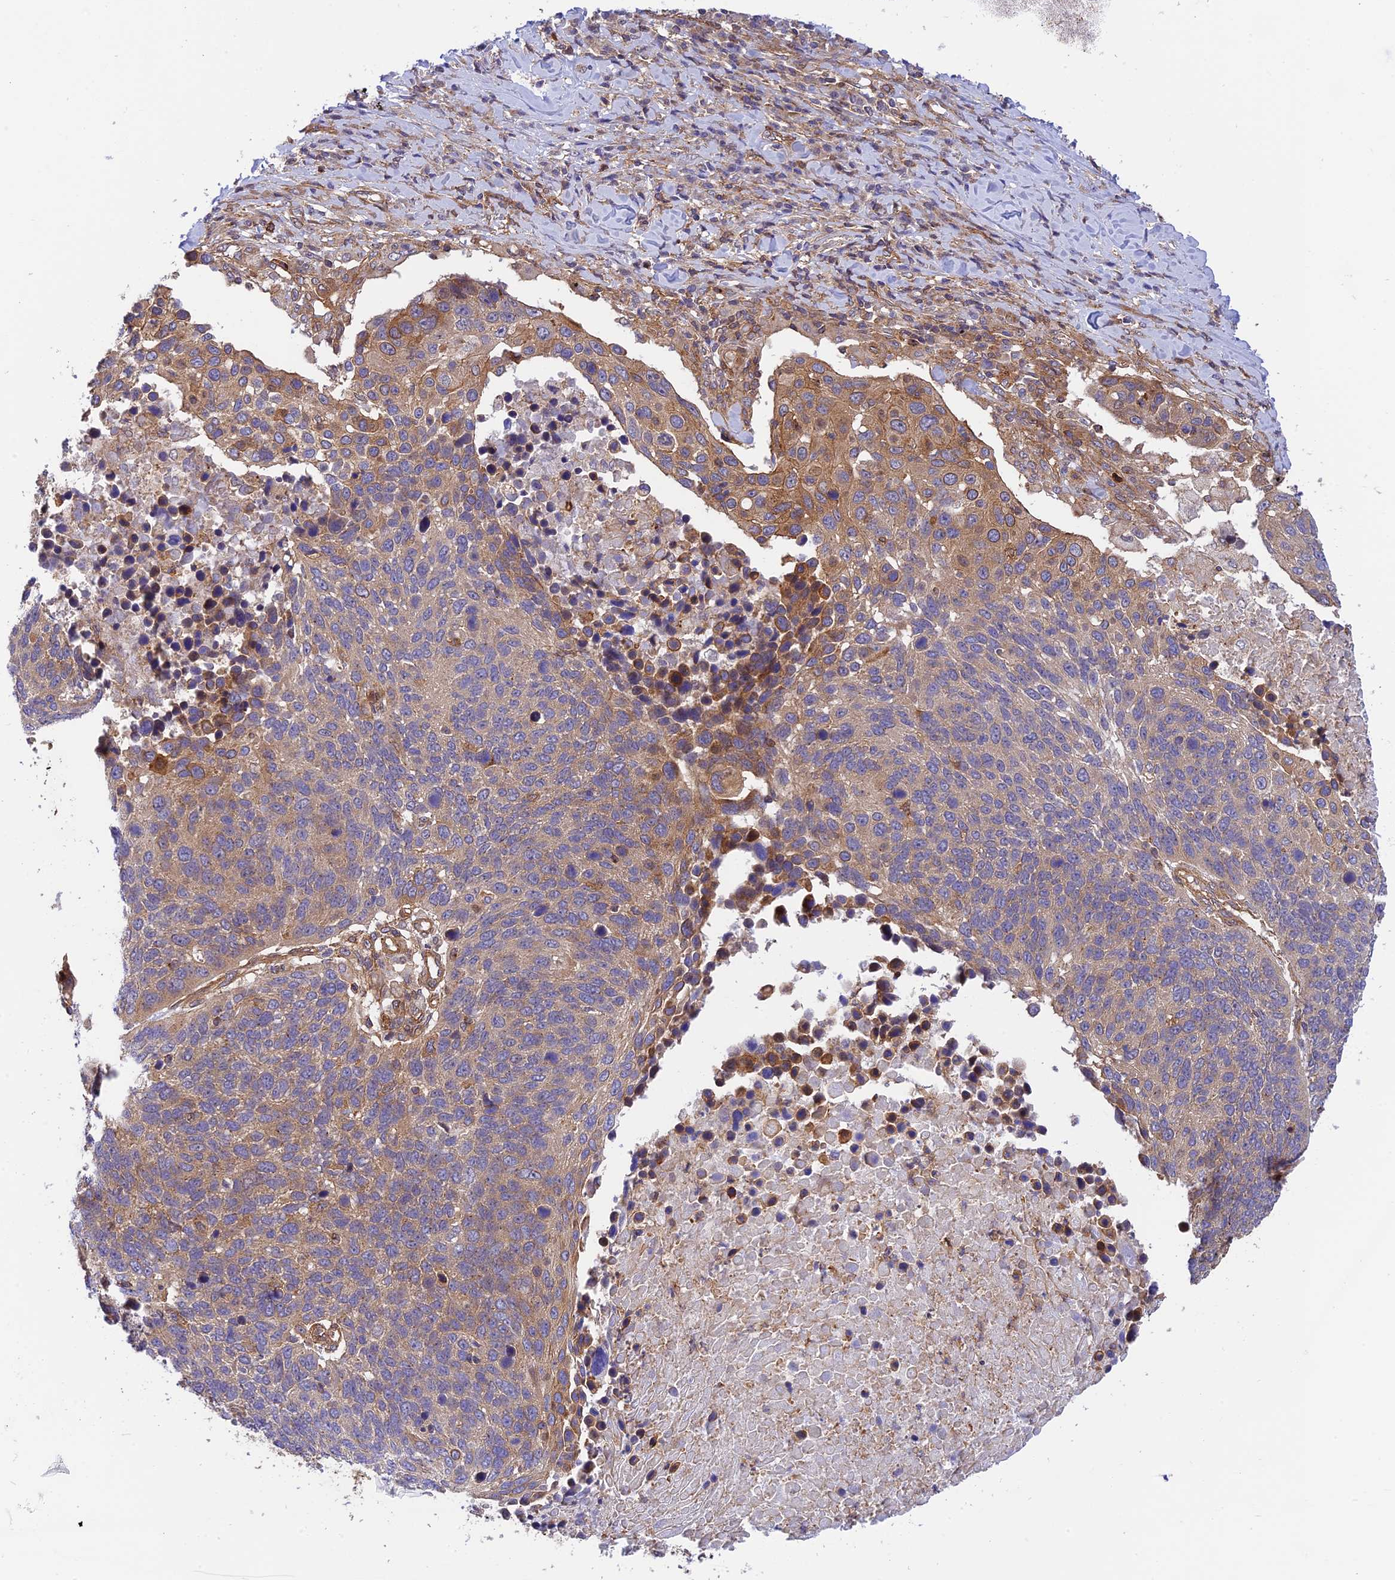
{"staining": {"intensity": "moderate", "quantity": "25%-75%", "location": "cytoplasmic/membranous"}, "tissue": "lung cancer", "cell_type": "Tumor cells", "image_type": "cancer", "snomed": [{"axis": "morphology", "description": "Normal tissue, NOS"}, {"axis": "morphology", "description": "Squamous cell carcinoma, NOS"}, {"axis": "topography", "description": "Lymph node"}, {"axis": "topography", "description": "Lung"}], "caption": "This is an image of immunohistochemistry staining of lung squamous cell carcinoma, which shows moderate staining in the cytoplasmic/membranous of tumor cells.", "gene": "EVI5L", "patient": {"sex": "male", "age": 66}}